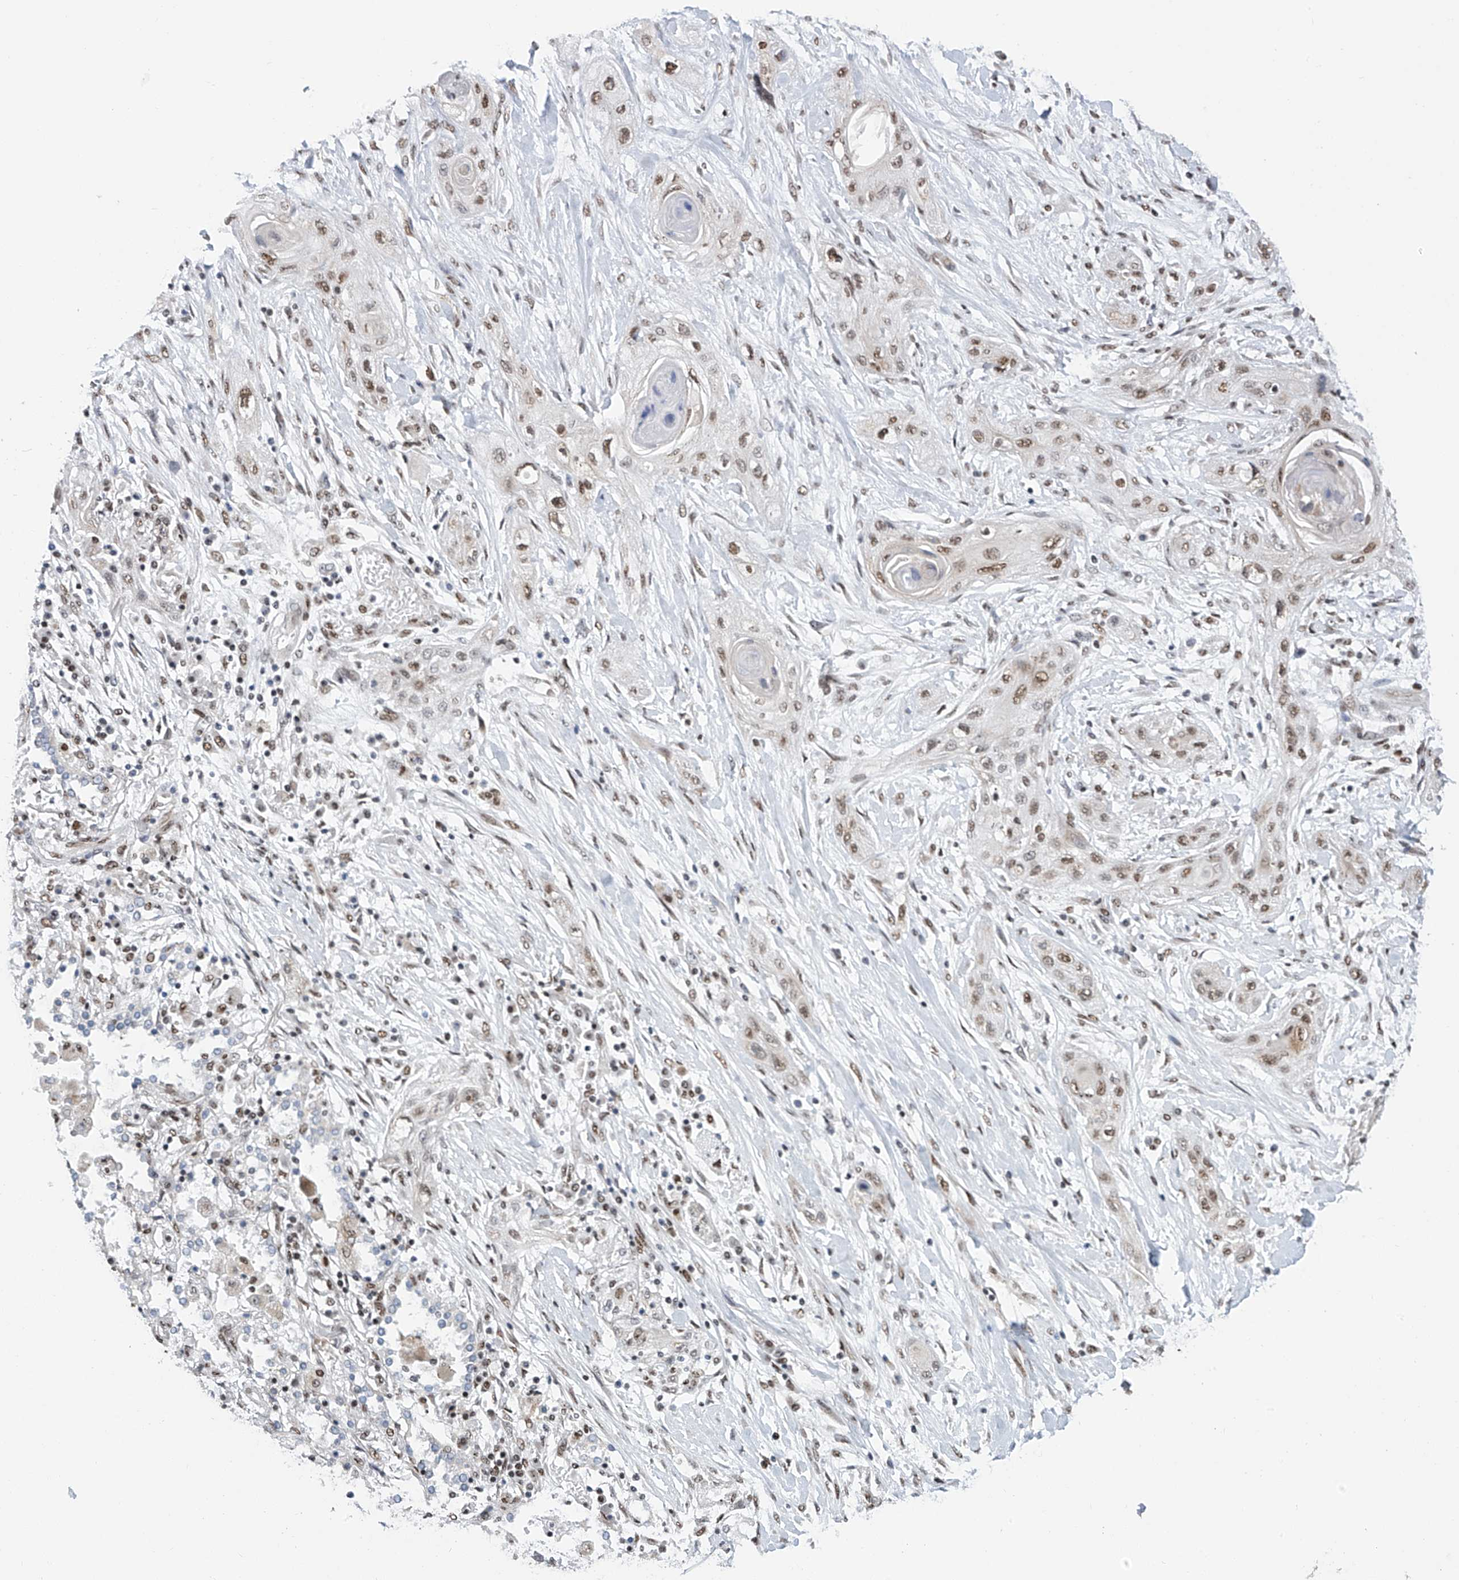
{"staining": {"intensity": "moderate", "quantity": "25%-75%", "location": "nuclear"}, "tissue": "lung cancer", "cell_type": "Tumor cells", "image_type": "cancer", "snomed": [{"axis": "morphology", "description": "Squamous cell carcinoma, NOS"}, {"axis": "topography", "description": "Lung"}], "caption": "Lung squamous cell carcinoma was stained to show a protein in brown. There is medium levels of moderate nuclear expression in approximately 25%-75% of tumor cells.", "gene": "APLF", "patient": {"sex": "female", "age": 47}}